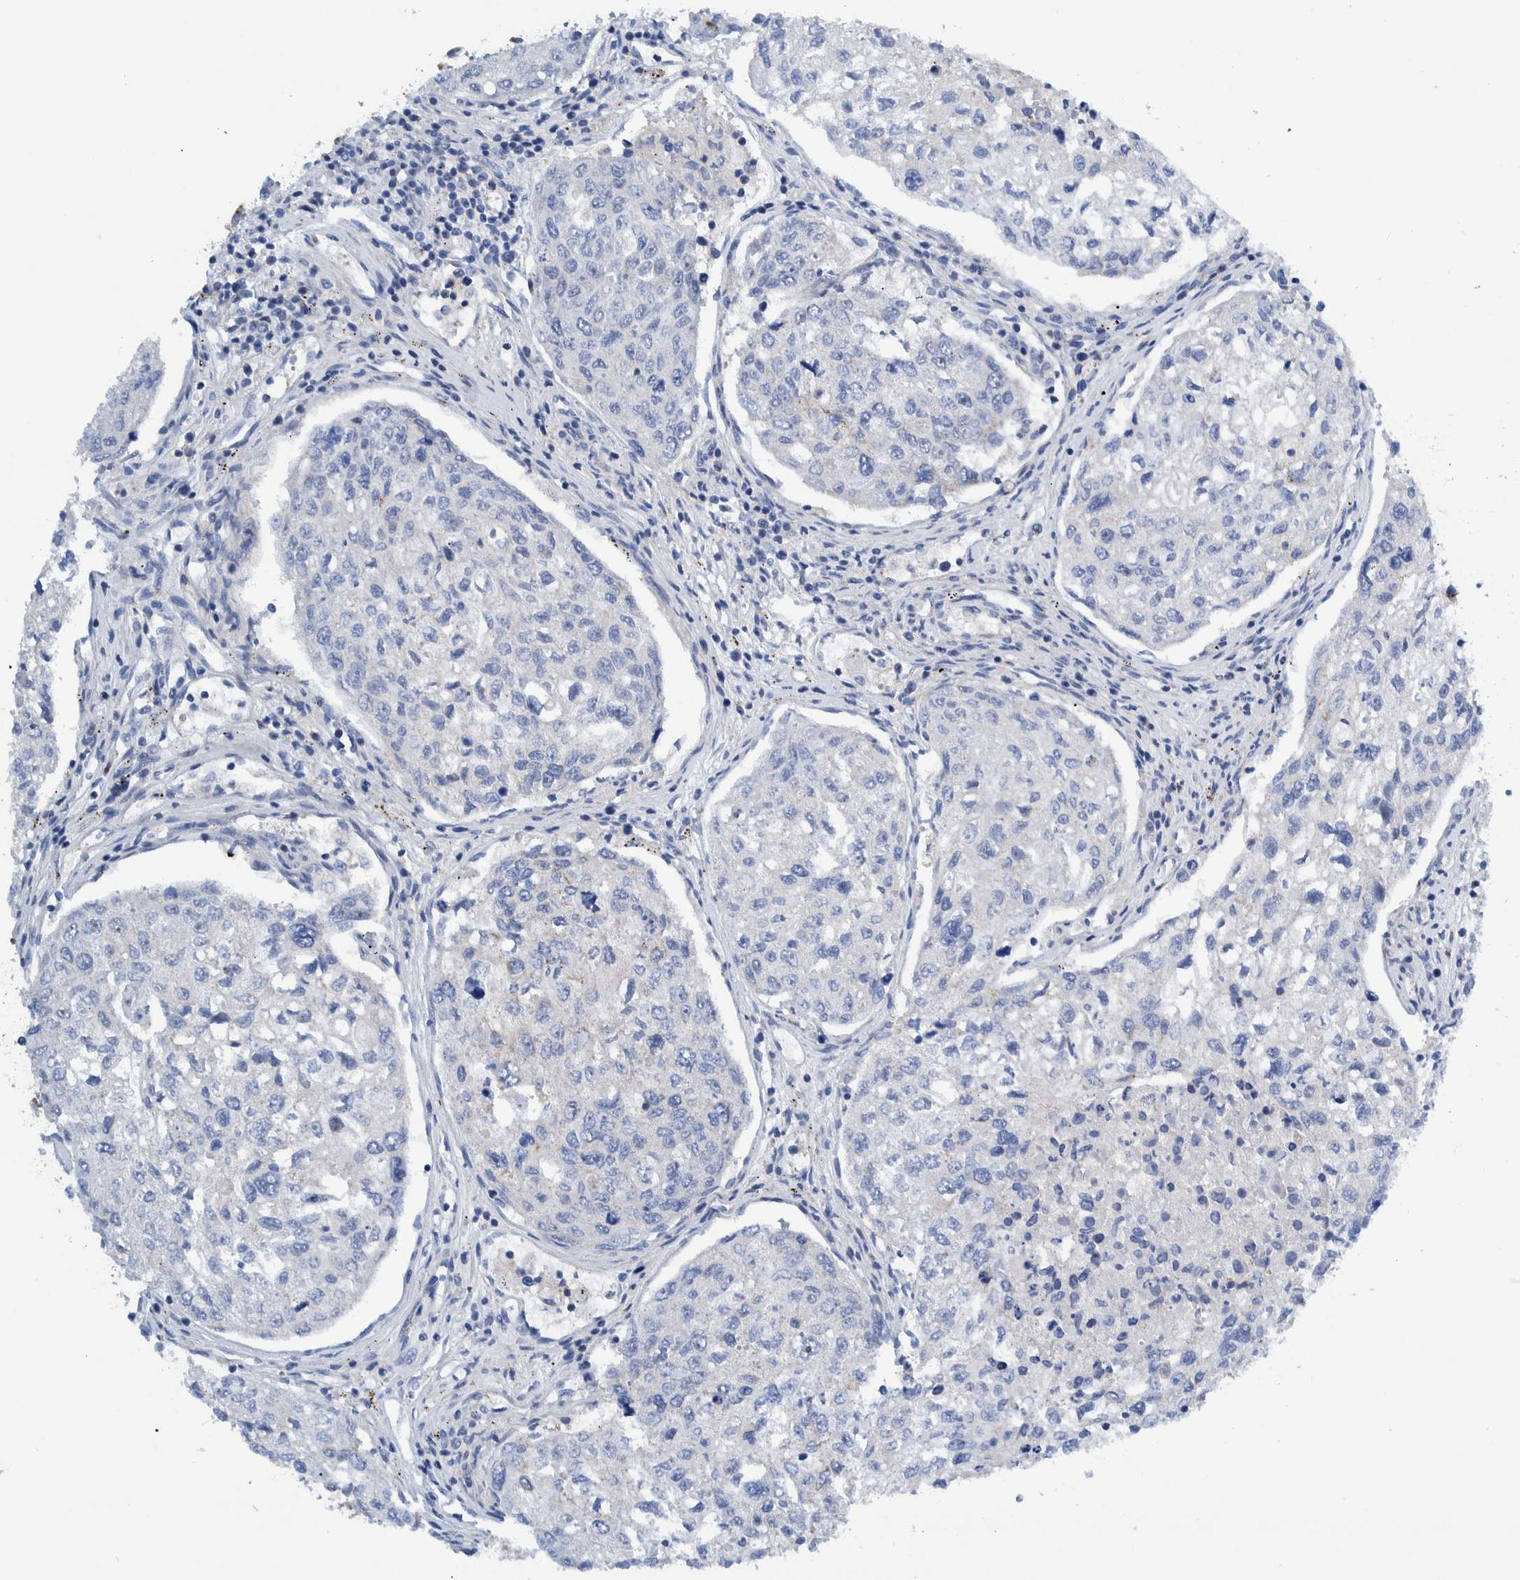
{"staining": {"intensity": "negative", "quantity": "none", "location": "none"}, "tissue": "urothelial cancer", "cell_type": "Tumor cells", "image_type": "cancer", "snomed": [{"axis": "morphology", "description": "Urothelial carcinoma, High grade"}, {"axis": "topography", "description": "Lymph node"}, {"axis": "topography", "description": "Urinary bladder"}], "caption": "An IHC micrograph of high-grade urothelial carcinoma is shown. There is no staining in tumor cells of high-grade urothelial carcinoma. Brightfield microscopy of IHC stained with DAB (brown) and hematoxylin (blue), captured at high magnification.", "gene": "TRIM58", "patient": {"sex": "male", "age": 51}}